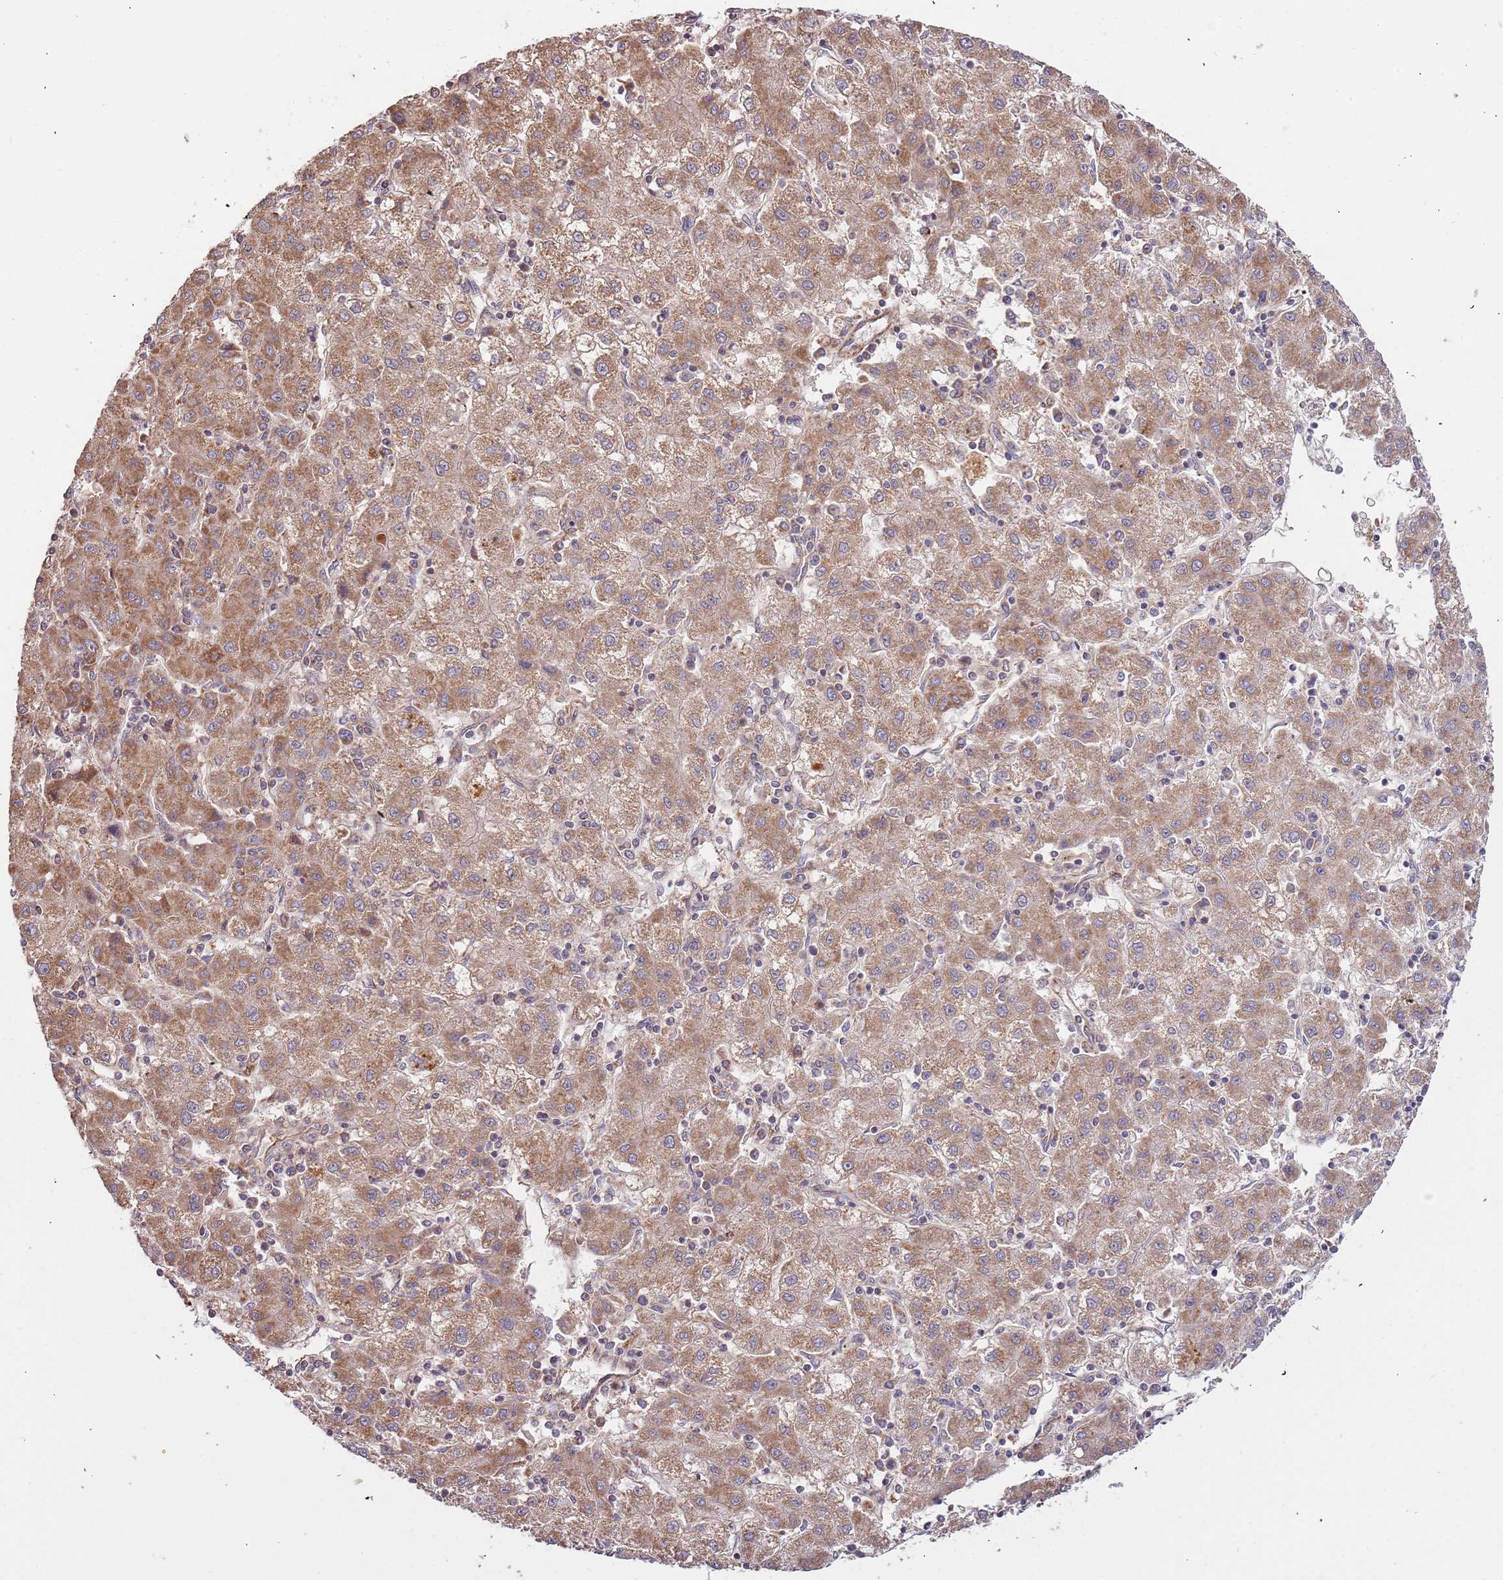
{"staining": {"intensity": "moderate", "quantity": ">75%", "location": "cytoplasmic/membranous"}, "tissue": "liver cancer", "cell_type": "Tumor cells", "image_type": "cancer", "snomed": [{"axis": "morphology", "description": "Carcinoma, Hepatocellular, NOS"}, {"axis": "topography", "description": "Liver"}], "caption": "Immunohistochemical staining of liver cancer (hepatocellular carcinoma) shows moderate cytoplasmic/membranous protein staining in approximately >75% of tumor cells.", "gene": "IL17RD", "patient": {"sex": "male", "age": 72}}